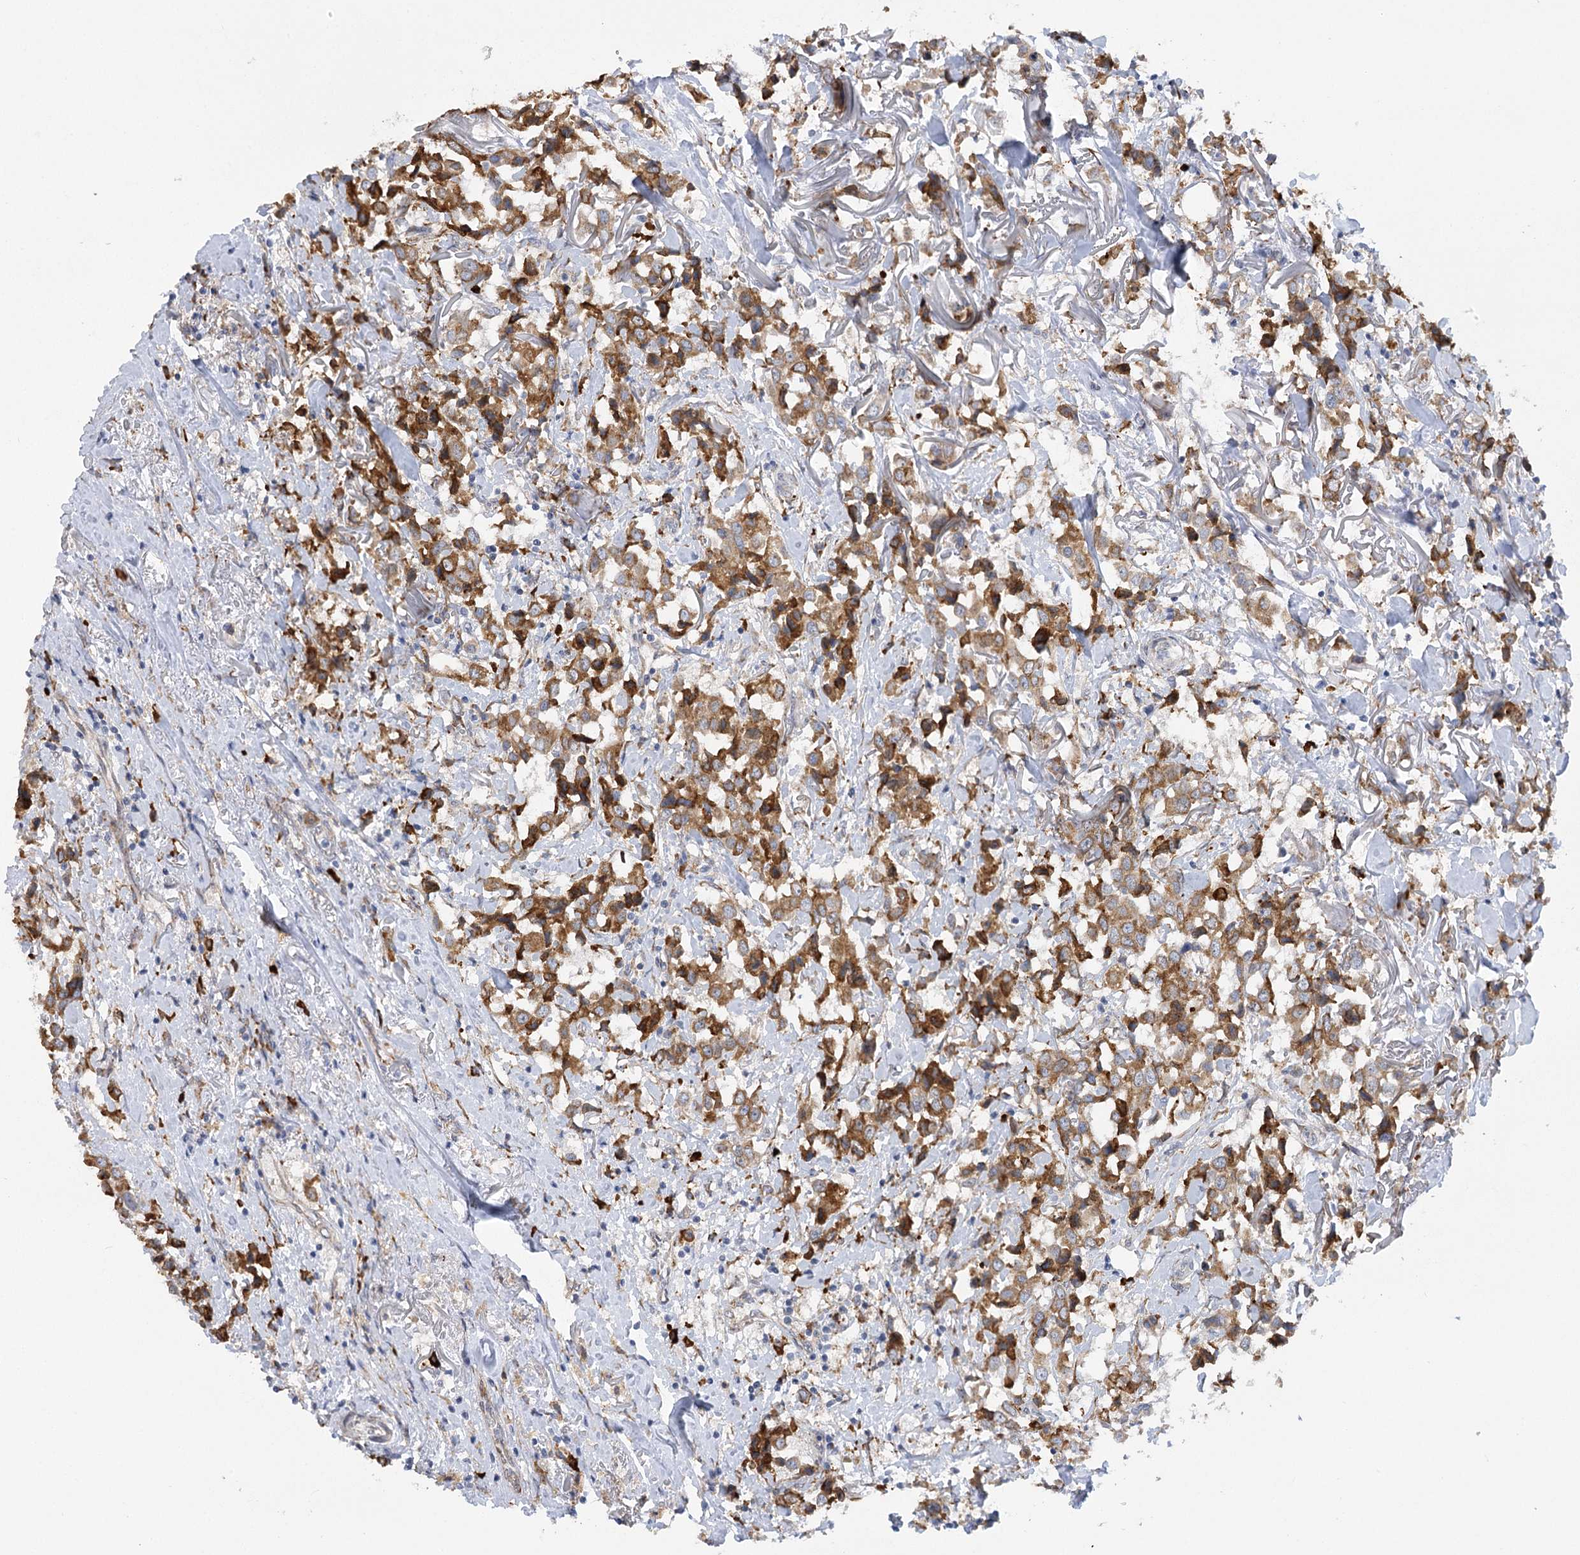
{"staining": {"intensity": "moderate", "quantity": ">75%", "location": "cytoplasmic/membranous"}, "tissue": "breast cancer", "cell_type": "Tumor cells", "image_type": "cancer", "snomed": [{"axis": "morphology", "description": "Duct carcinoma"}, {"axis": "topography", "description": "Breast"}], "caption": "Breast cancer (intraductal carcinoma) stained with a protein marker shows moderate staining in tumor cells.", "gene": "NCKAP5", "patient": {"sex": "female", "age": 80}}